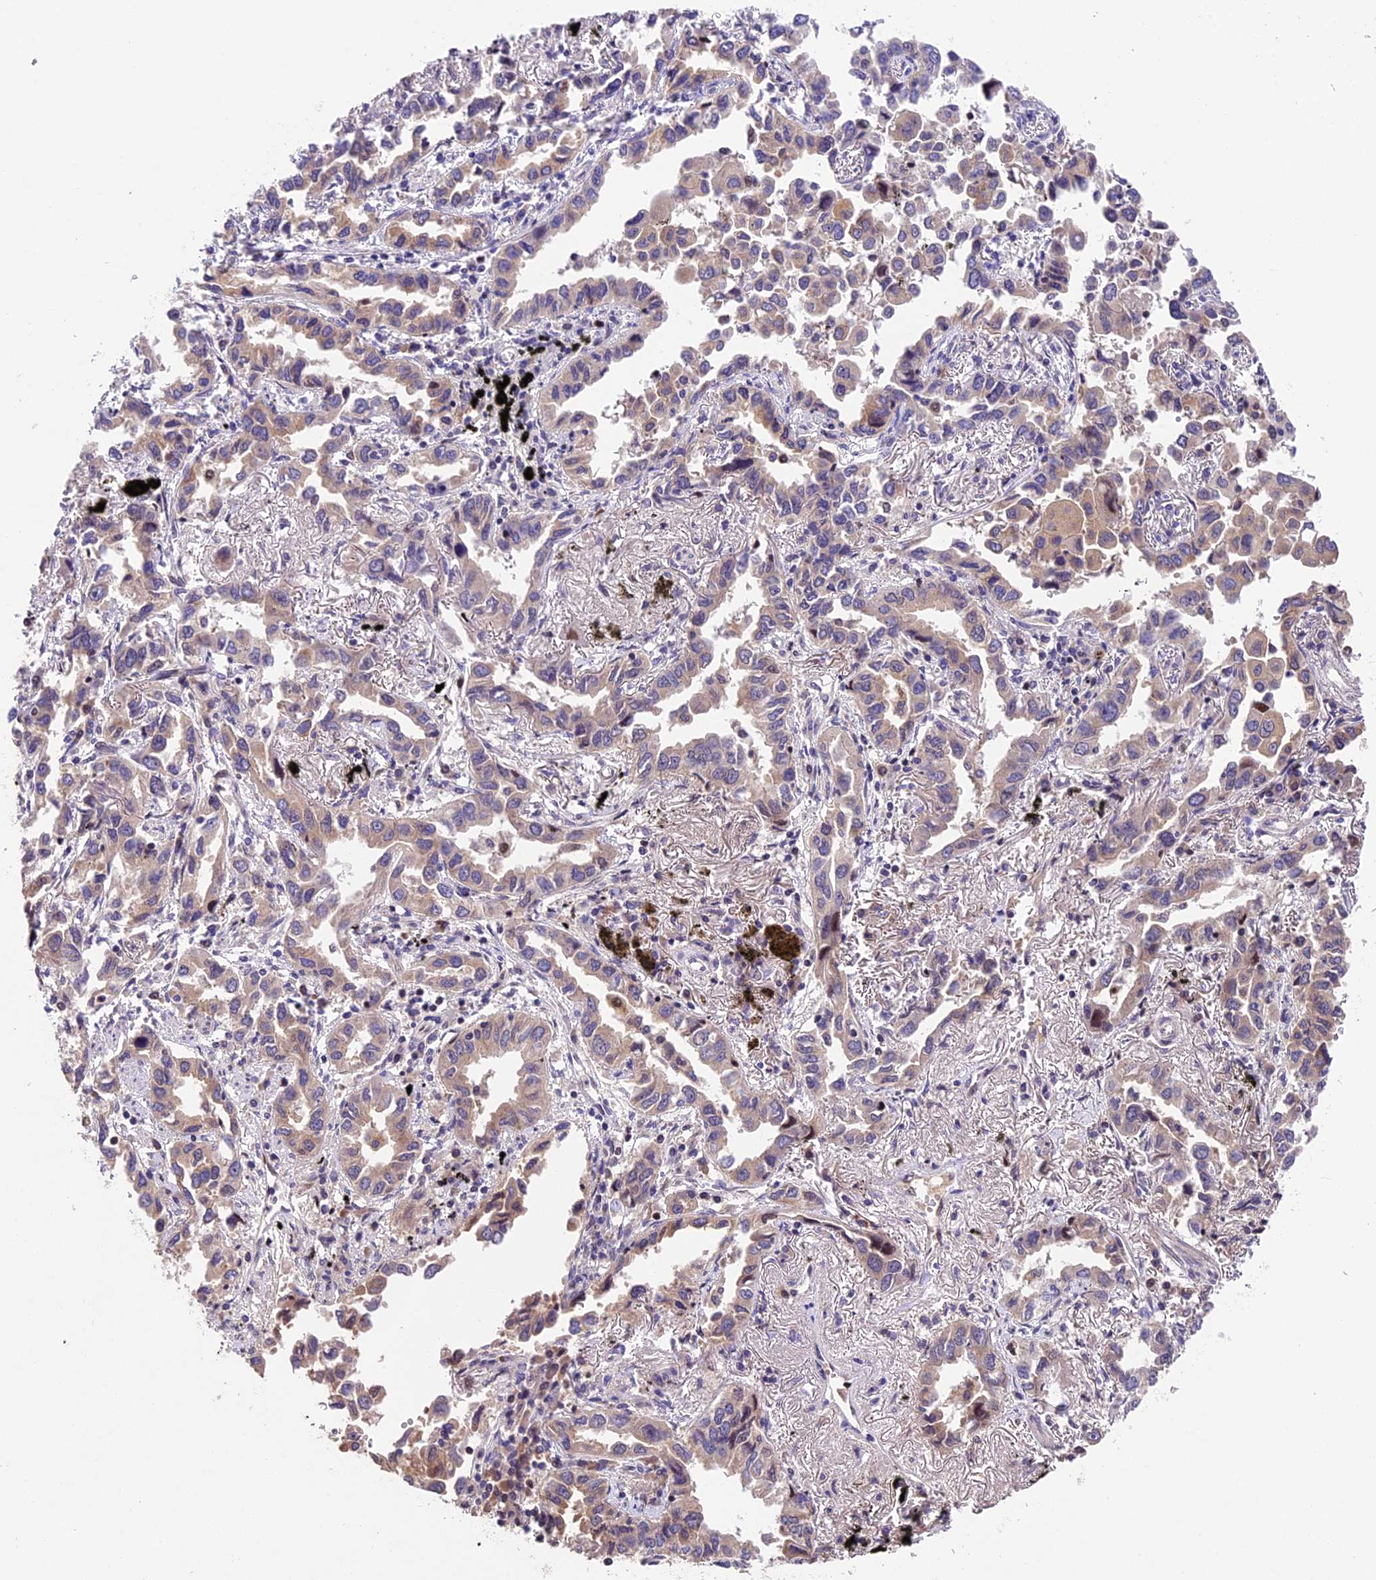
{"staining": {"intensity": "negative", "quantity": "none", "location": "none"}, "tissue": "lung cancer", "cell_type": "Tumor cells", "image_type": "cancer", "snomed": [{"axis": "morphology", "description": "Adenocarcinoma, NOS"}, {"axis": "topography", "description": "Lung"}], "caption": "An immunohistochemistry photomicrograph of lung cancer is shown. There is no staining in tumor cells of lung cancer.", "gene": "CCSER1", "patient": {"sex": "male", "age": 67}}